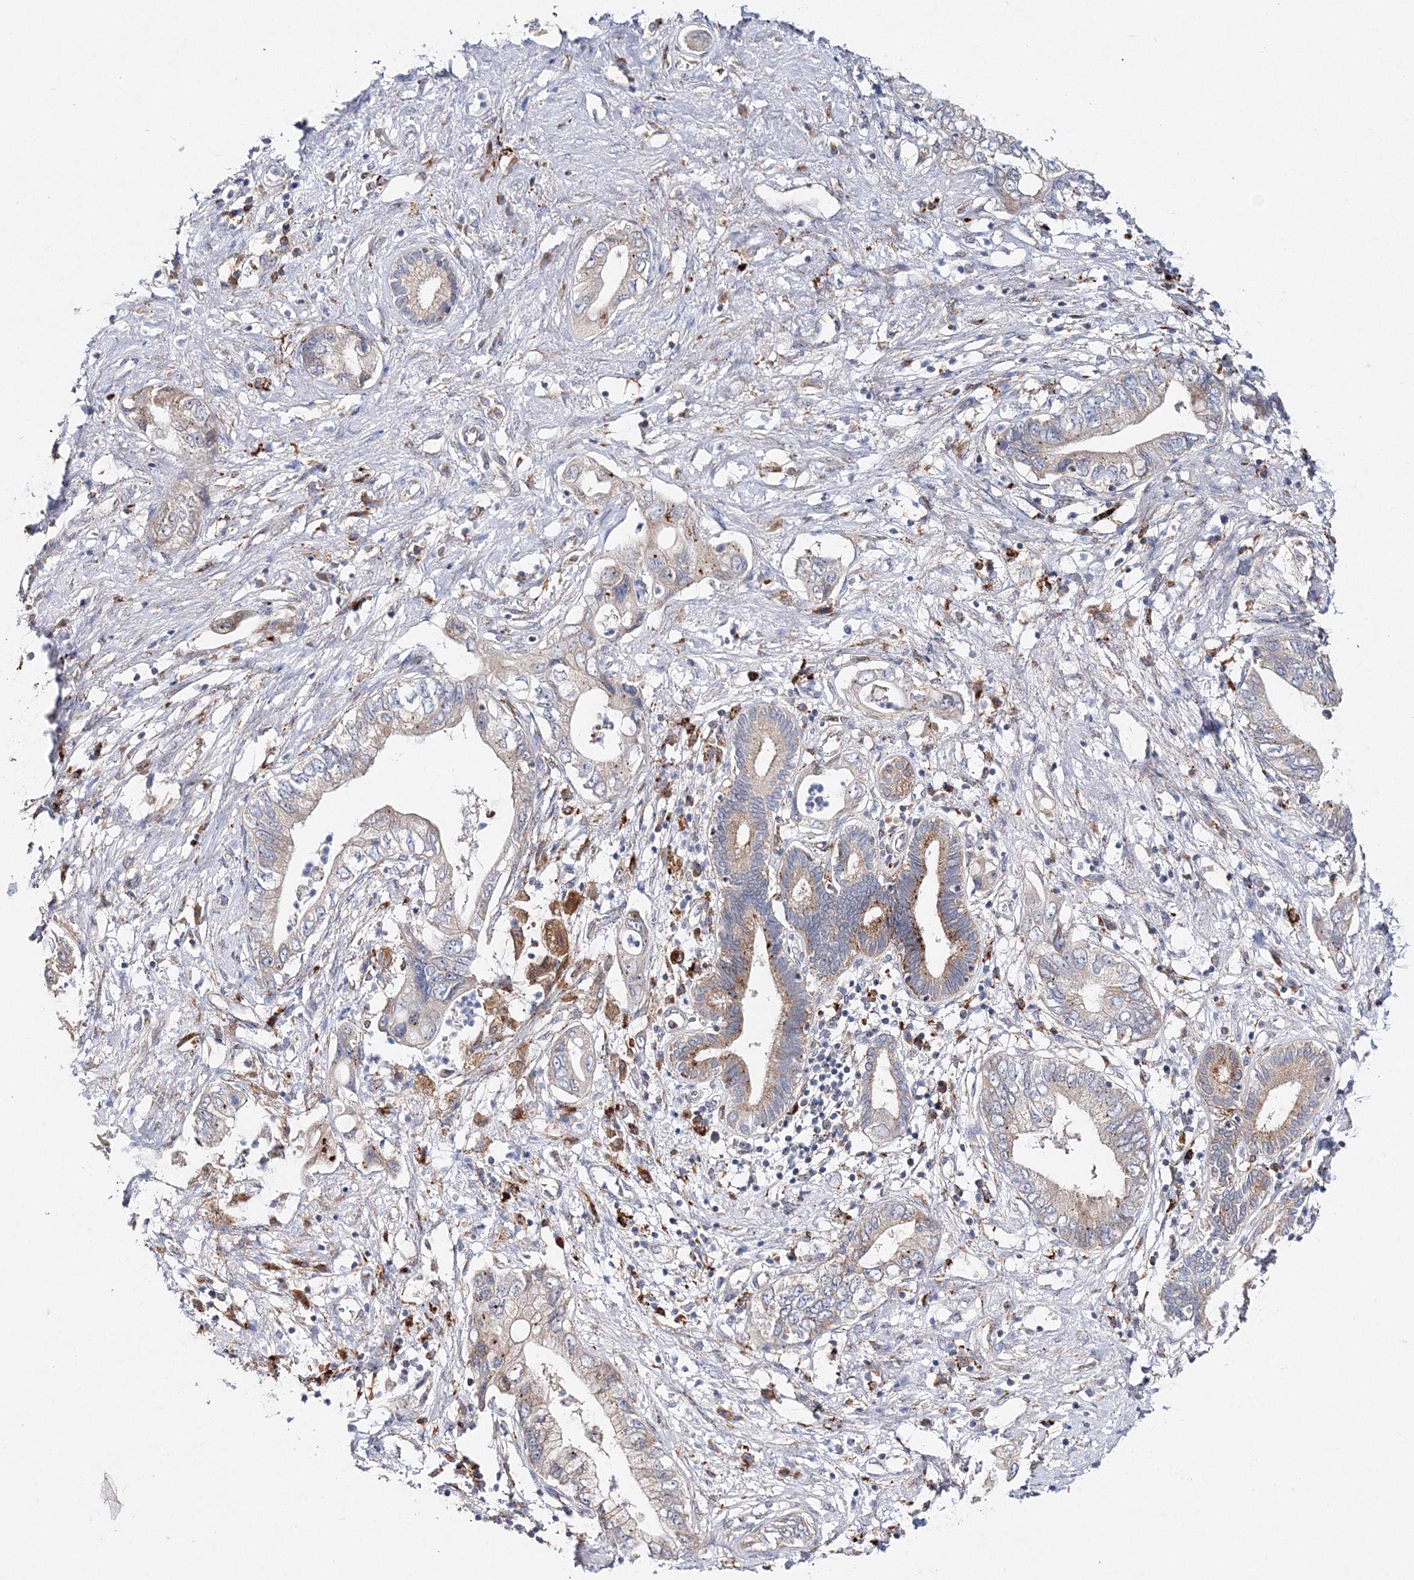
{"staining": {"intensity": "moderate", "quantity": "25%-75%", "location": "cytoplasmic/membranous"}, "tissue": "pancreatic cancer", "cell_type": "Tumor cells", "image_type": "cancer", "snomed": [{"axis": "morphology", "description": "Adenocarcinoma, NOS"}, {"axis": "topography", "description": "Pancreas"}], "caption": "Pancreatic adenocarcinoma was stained to show a protein in brown. There is medium levels of moderate cytoplasmic/membranous expression in about 25%-75% of tumor cells.", "gene": "C3orf38", "patient": {"sex": "female", "age": 73}}